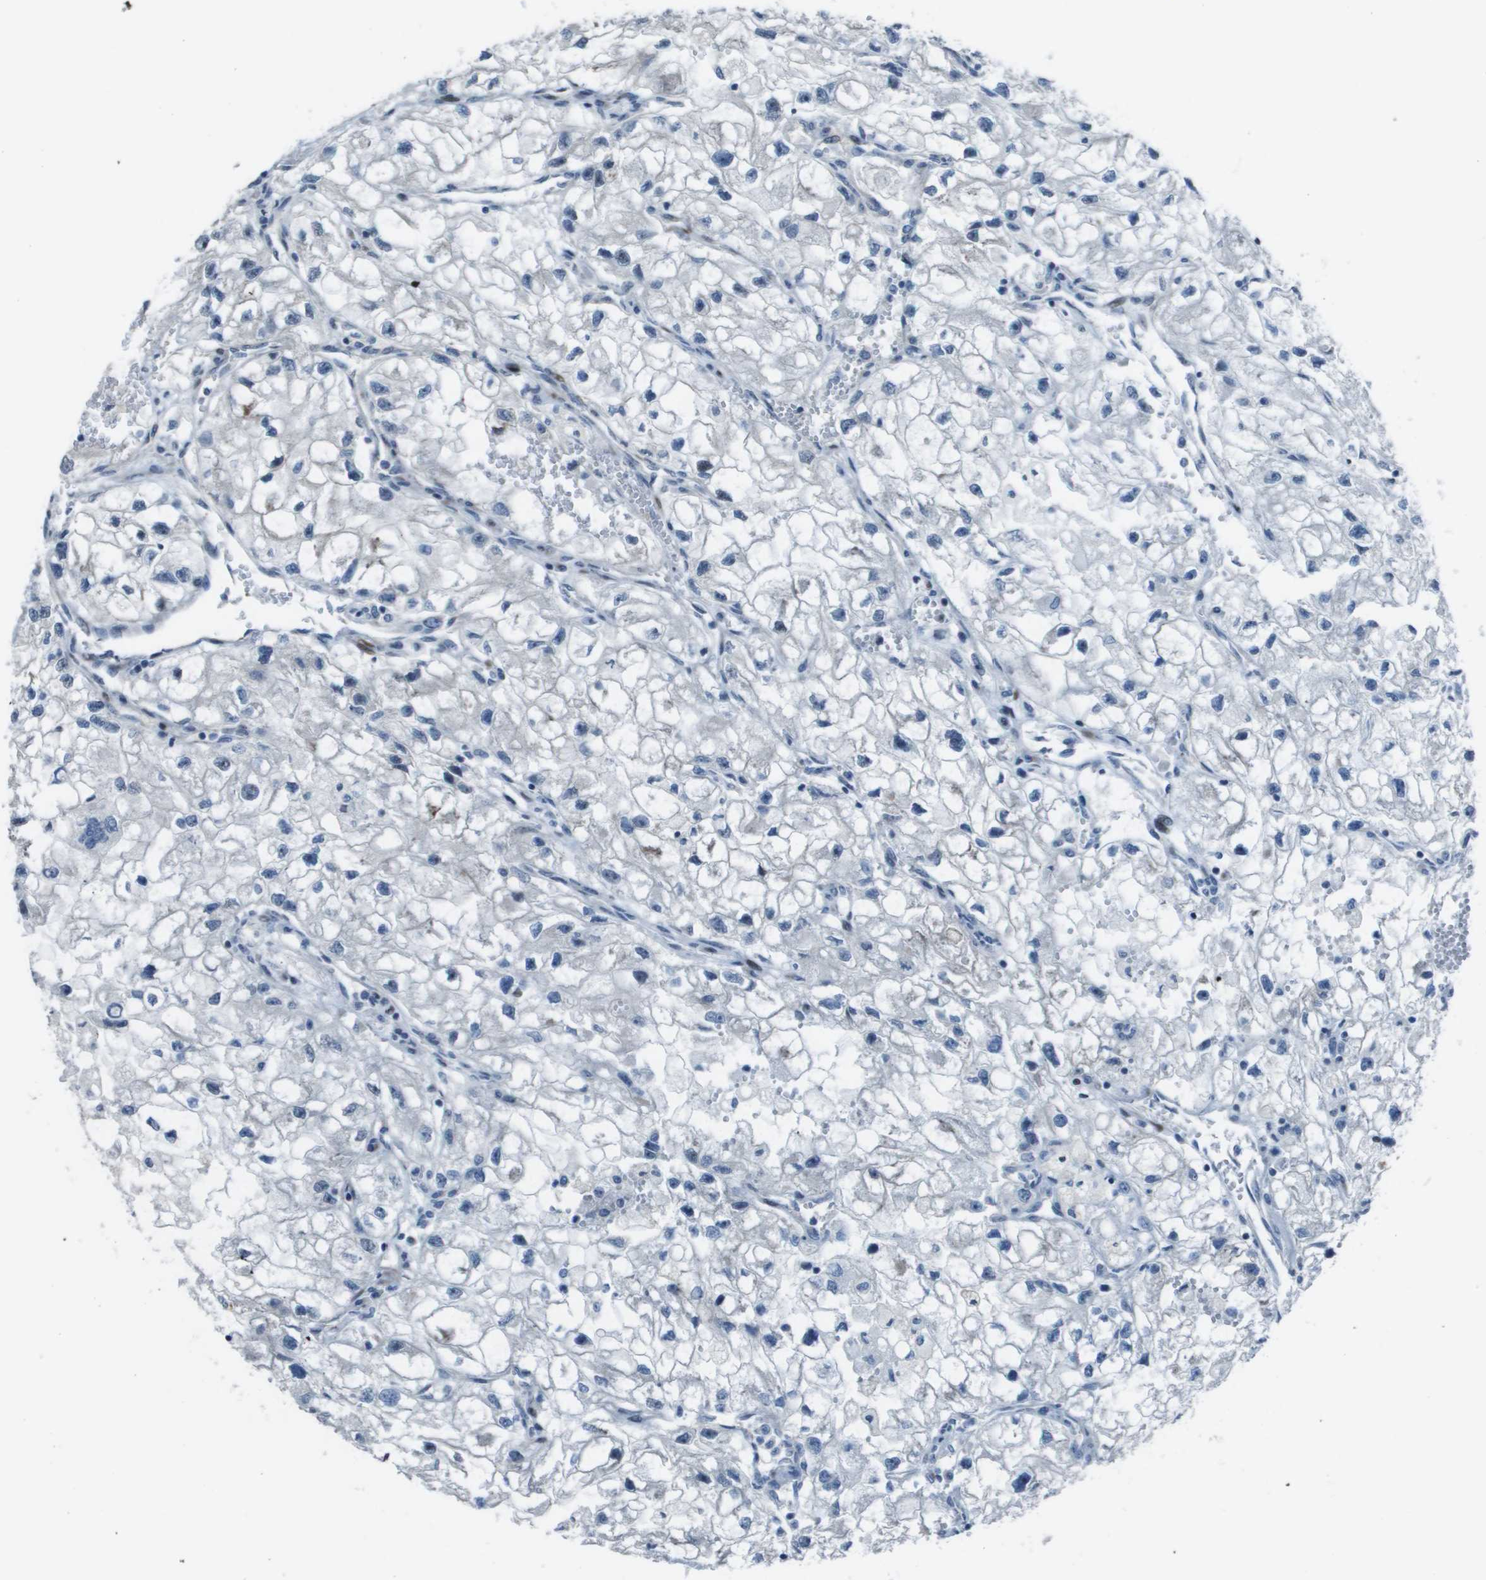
{"staining": {"intensity": "negative", "quantity": "none", "location": "none"}, "tissue": "renal cancer", "cell_type": "Tumor cells", "image_type": "cancer", "snomed": [{"axis": "morphology", "description": "Adenocarcinoma, NOS"}, {"axis": "topography", "description": "Kidney"}], "caption": "Immunohistochemistry (IHC) histopathology image of neoplastic tissue: human renal adenocarcinoma stained with DAB exhibits no significant protein staining in tumor cells.", "gene": "MGAT3", "patient": {"sex": "female", "age": 70}}